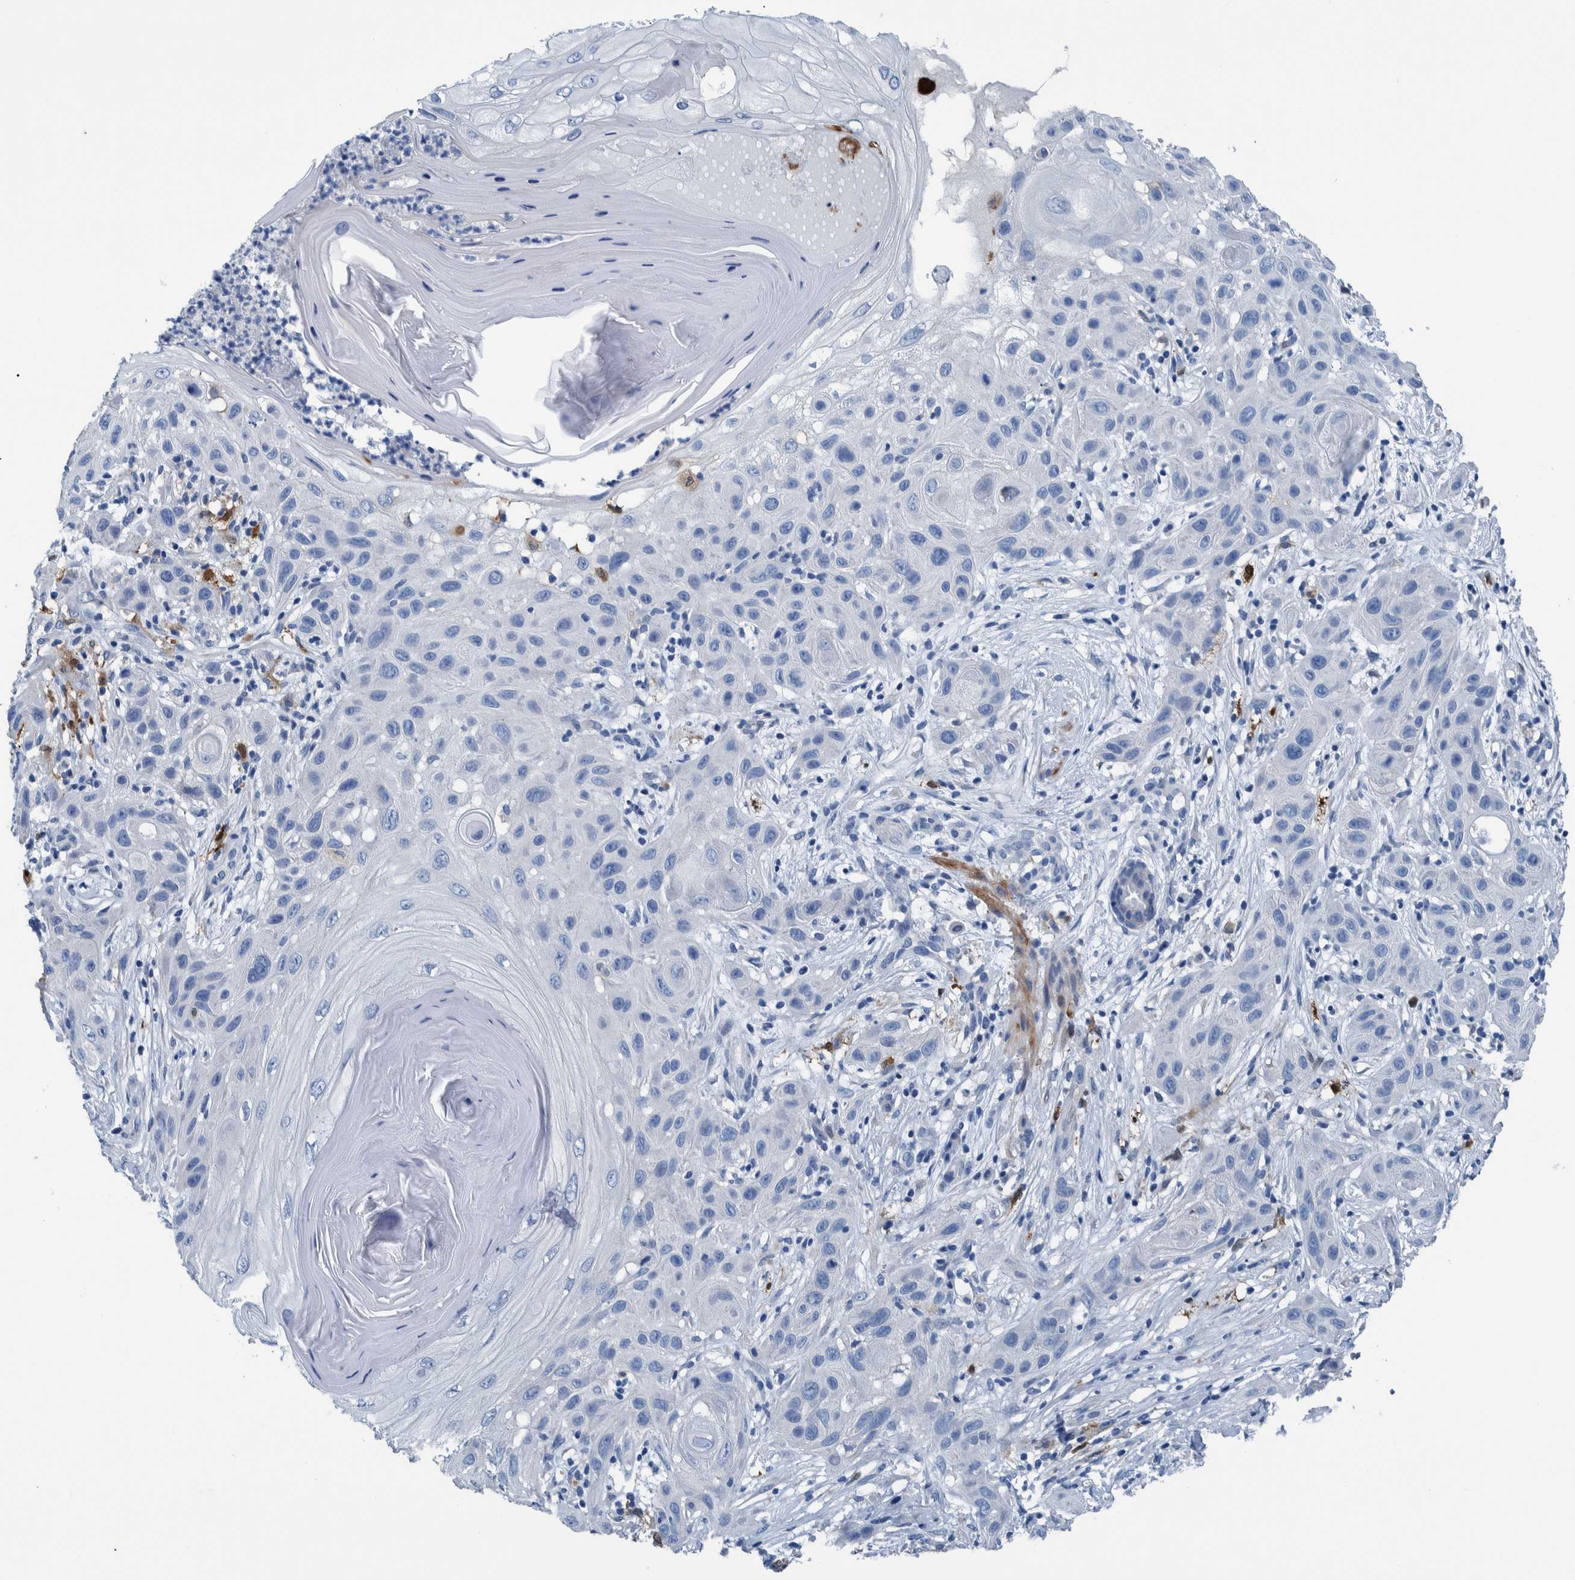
{"staining": {"intensity": "negative", "quantity": "none", "location": "none"}, "tissue": "skin cancer", "cell_type": "Tumor cells", "image_type": "cancer", "snomed": [{"axis": "morphology", "description": "Squamous cell carcinoma, NOS"}, {"axis": "topography", "description": "Skin"}], "caption": "DAB (3,3'-diaminobenzidine) immunohistochemical staining of squamous cell carcinoma (skin) shows no significant staining in tumor cells.", "gene": "IDO1", "patient": {"sex": "female", "age": 96}}